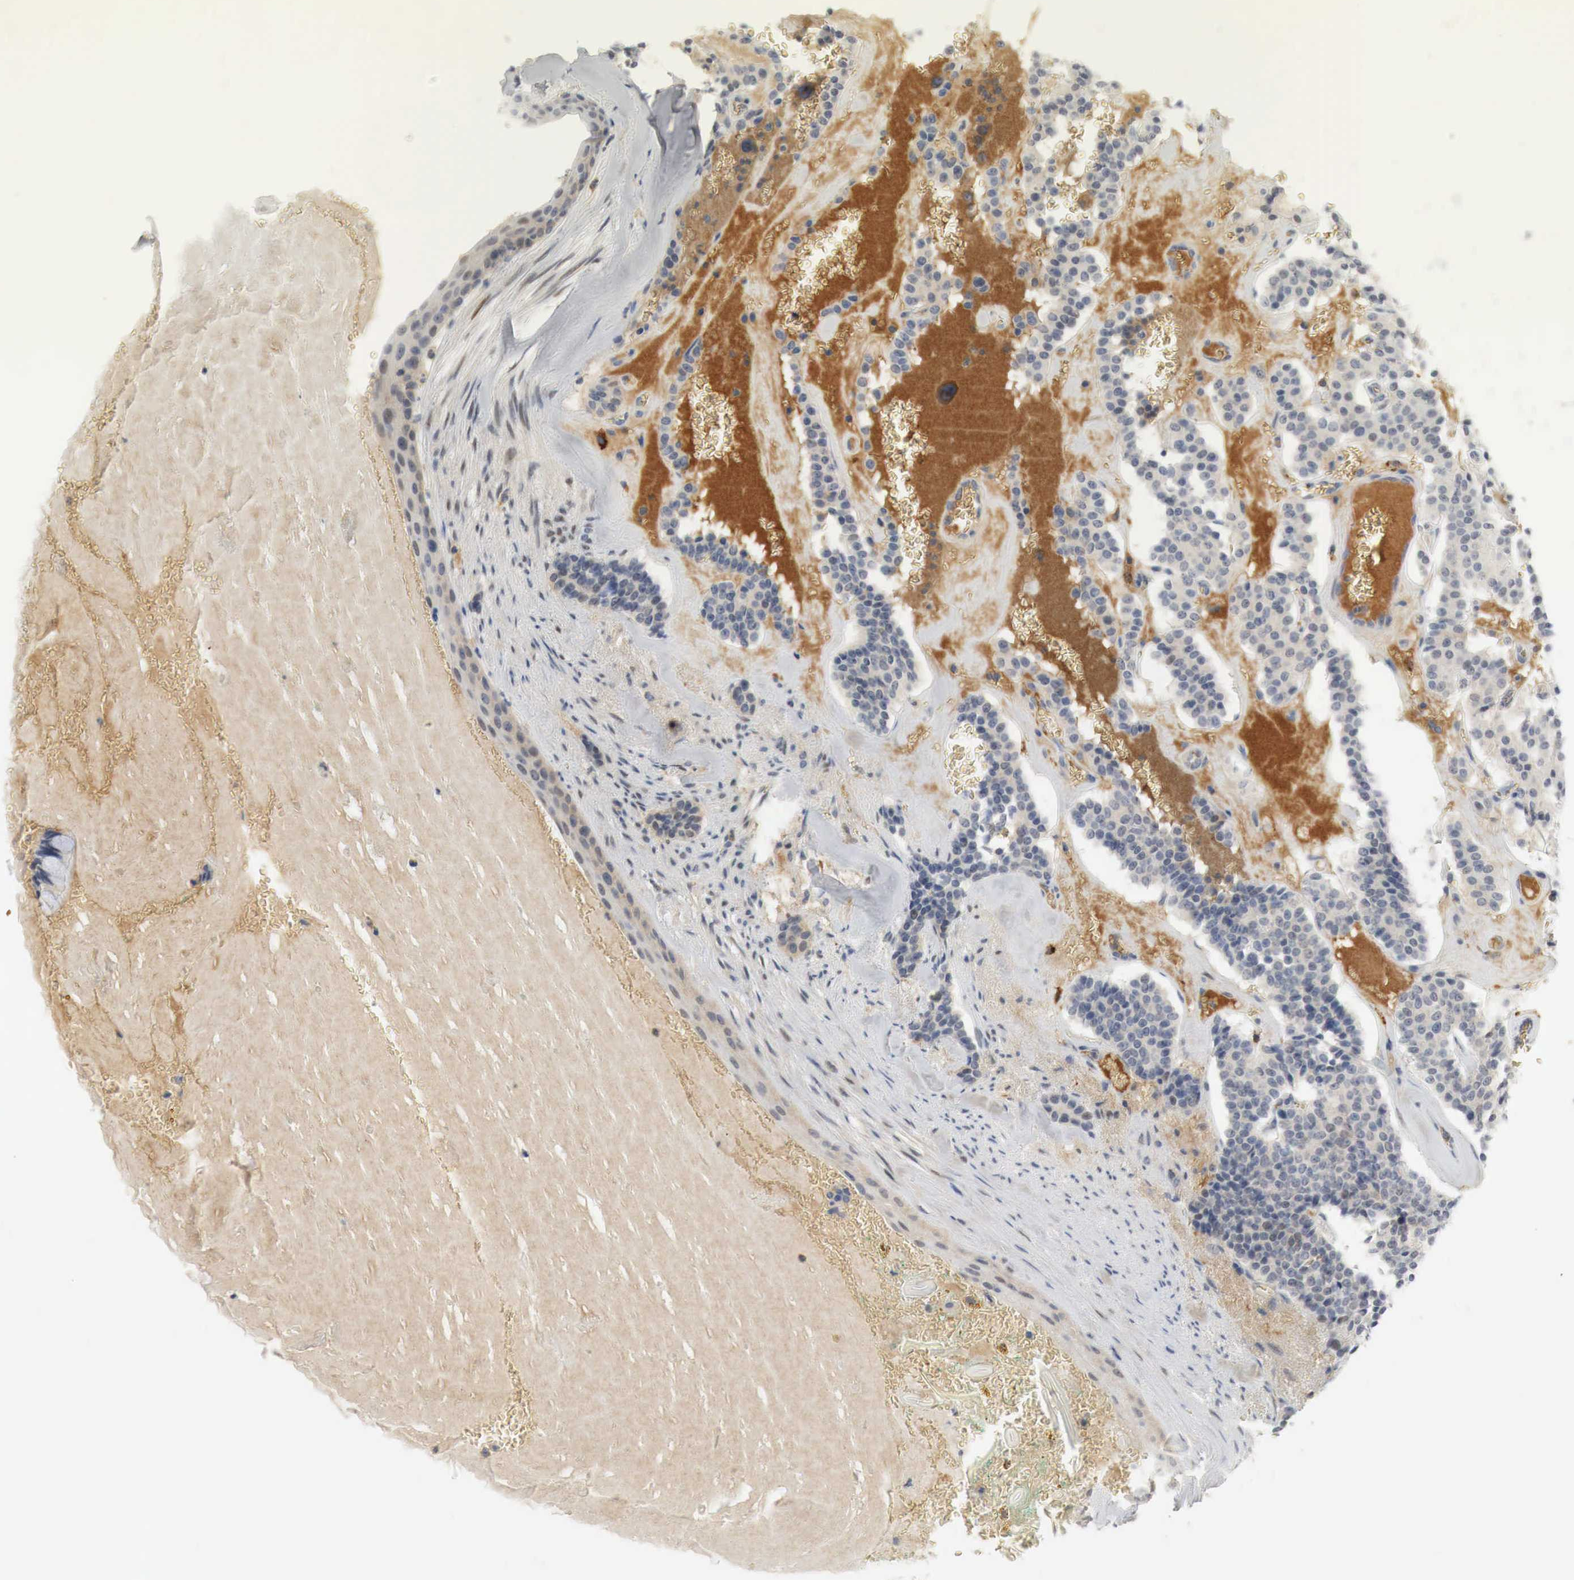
{"staining": {"intensity": "weak", "quantity": "<25%", "location": "cytoplasmic/membranous,nuclear"}, "tissue": "carcinoid", "cell_type": "Tumor cells", "image_type": "cancer", "snomed": [{"axis": "morphology", "description": "Carcinoid, malignant, NOS"}, {"axis": "topography", "description": "Bronchus"}], "caption": "Protein analysis of carcinoid reveals no significant positivity in tumor cells. The staining was performed using DAB to visualize the protein expression in brown, while the nuclei were stained in blue with hematoxylin (Magnification: 20x).", "gene": "MYC", "patient": {"sex": "male", "age": 55}}